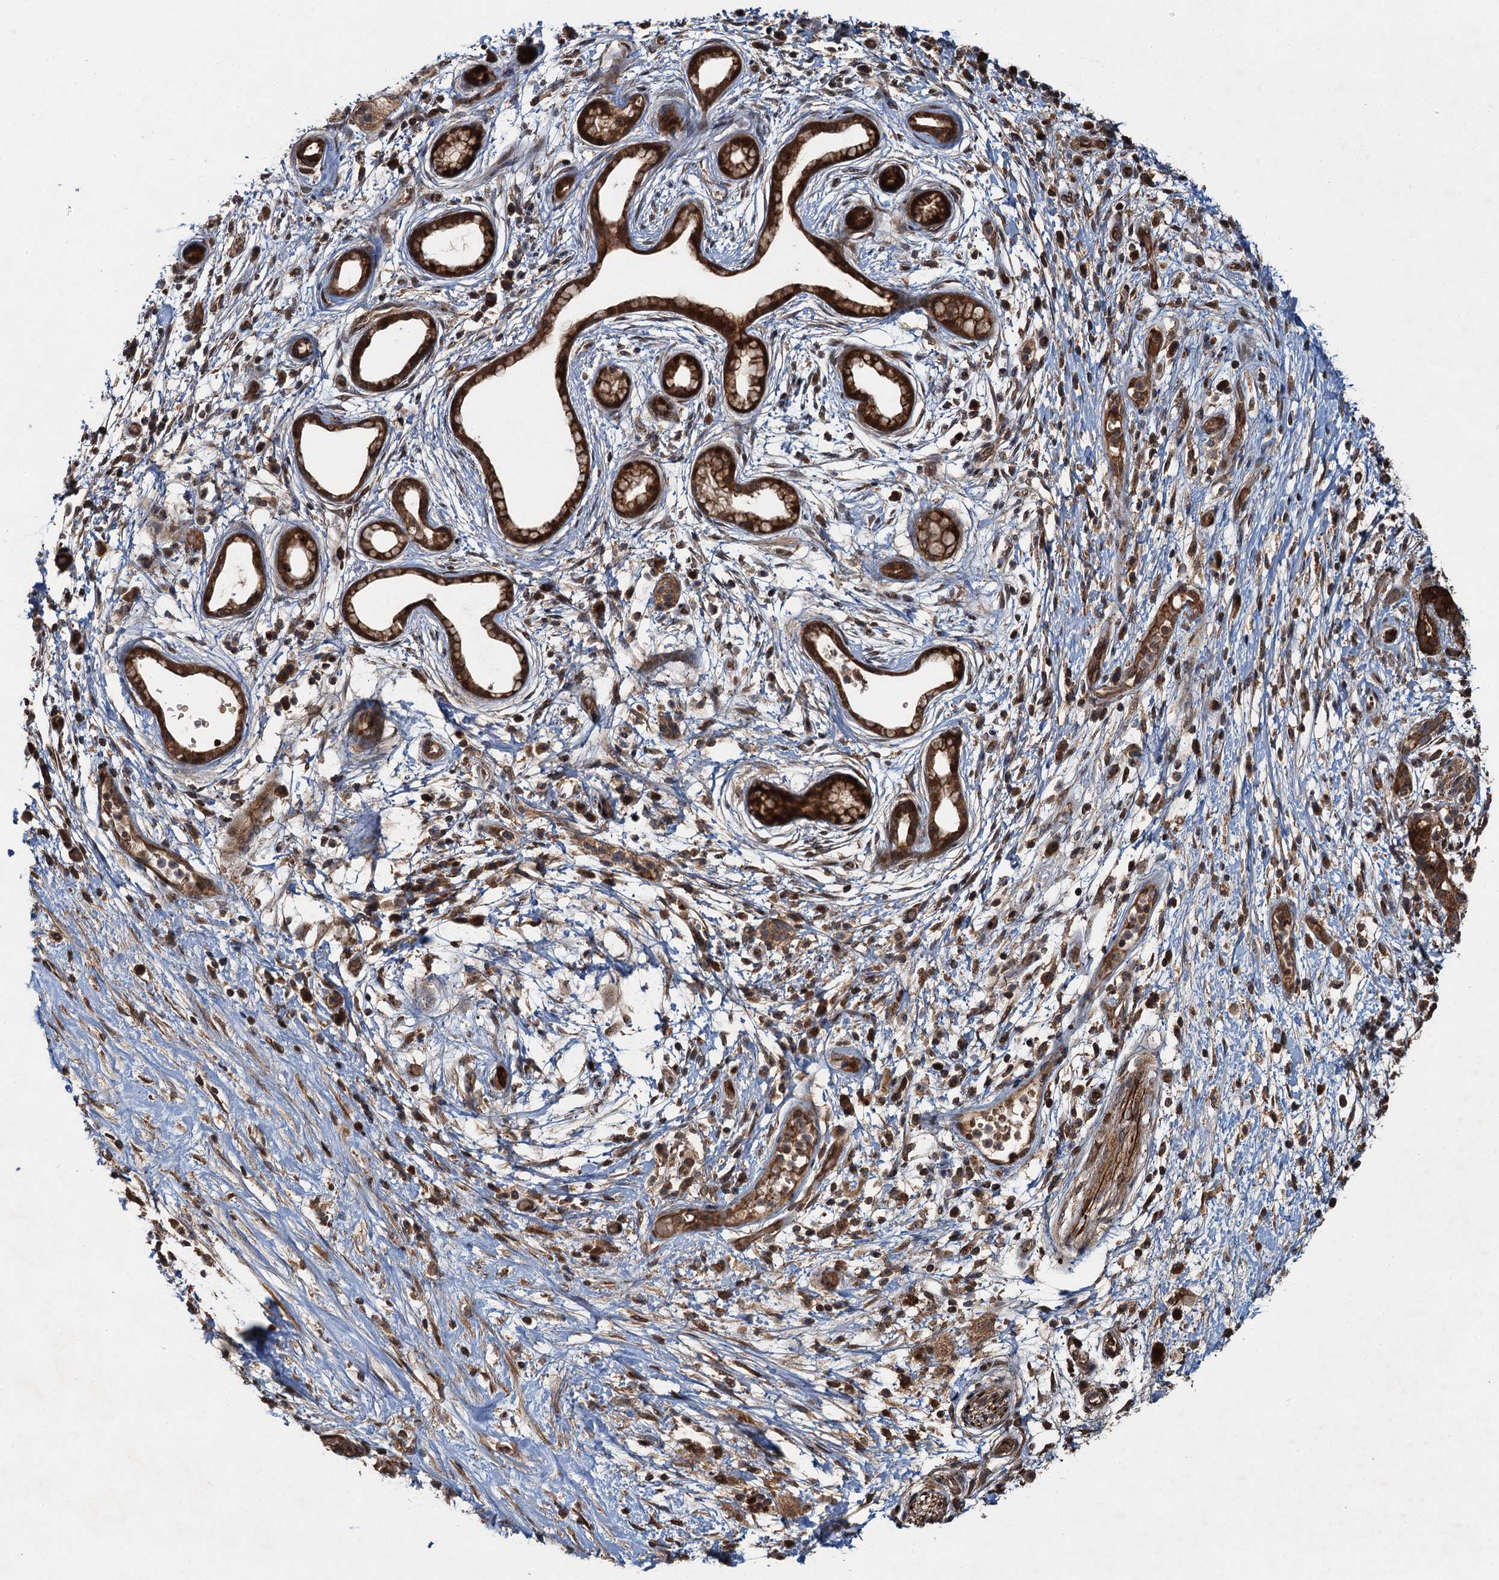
{"staining": {"intensity": "moderate", "quantity": ">75%", "location": "cytoplasmic/membranous"}, "tissue": "pancreatic cancer", "cell_type": "Tumor cells", "image_type": "cancer", "snomed": [{"axis": "morphology", "description": "Adenocarcinoma, NOS"}, {"axis": "topography", "description": "Pancreas"}], "caption": "Protein analysis of adenocarcinoma (pancreatic) tissue displays moderate cytoplasmic/membranous staining in about >75% of tumor cells.", "gene": "SNX32", "patient": {"sex": "female", "age": 73}}